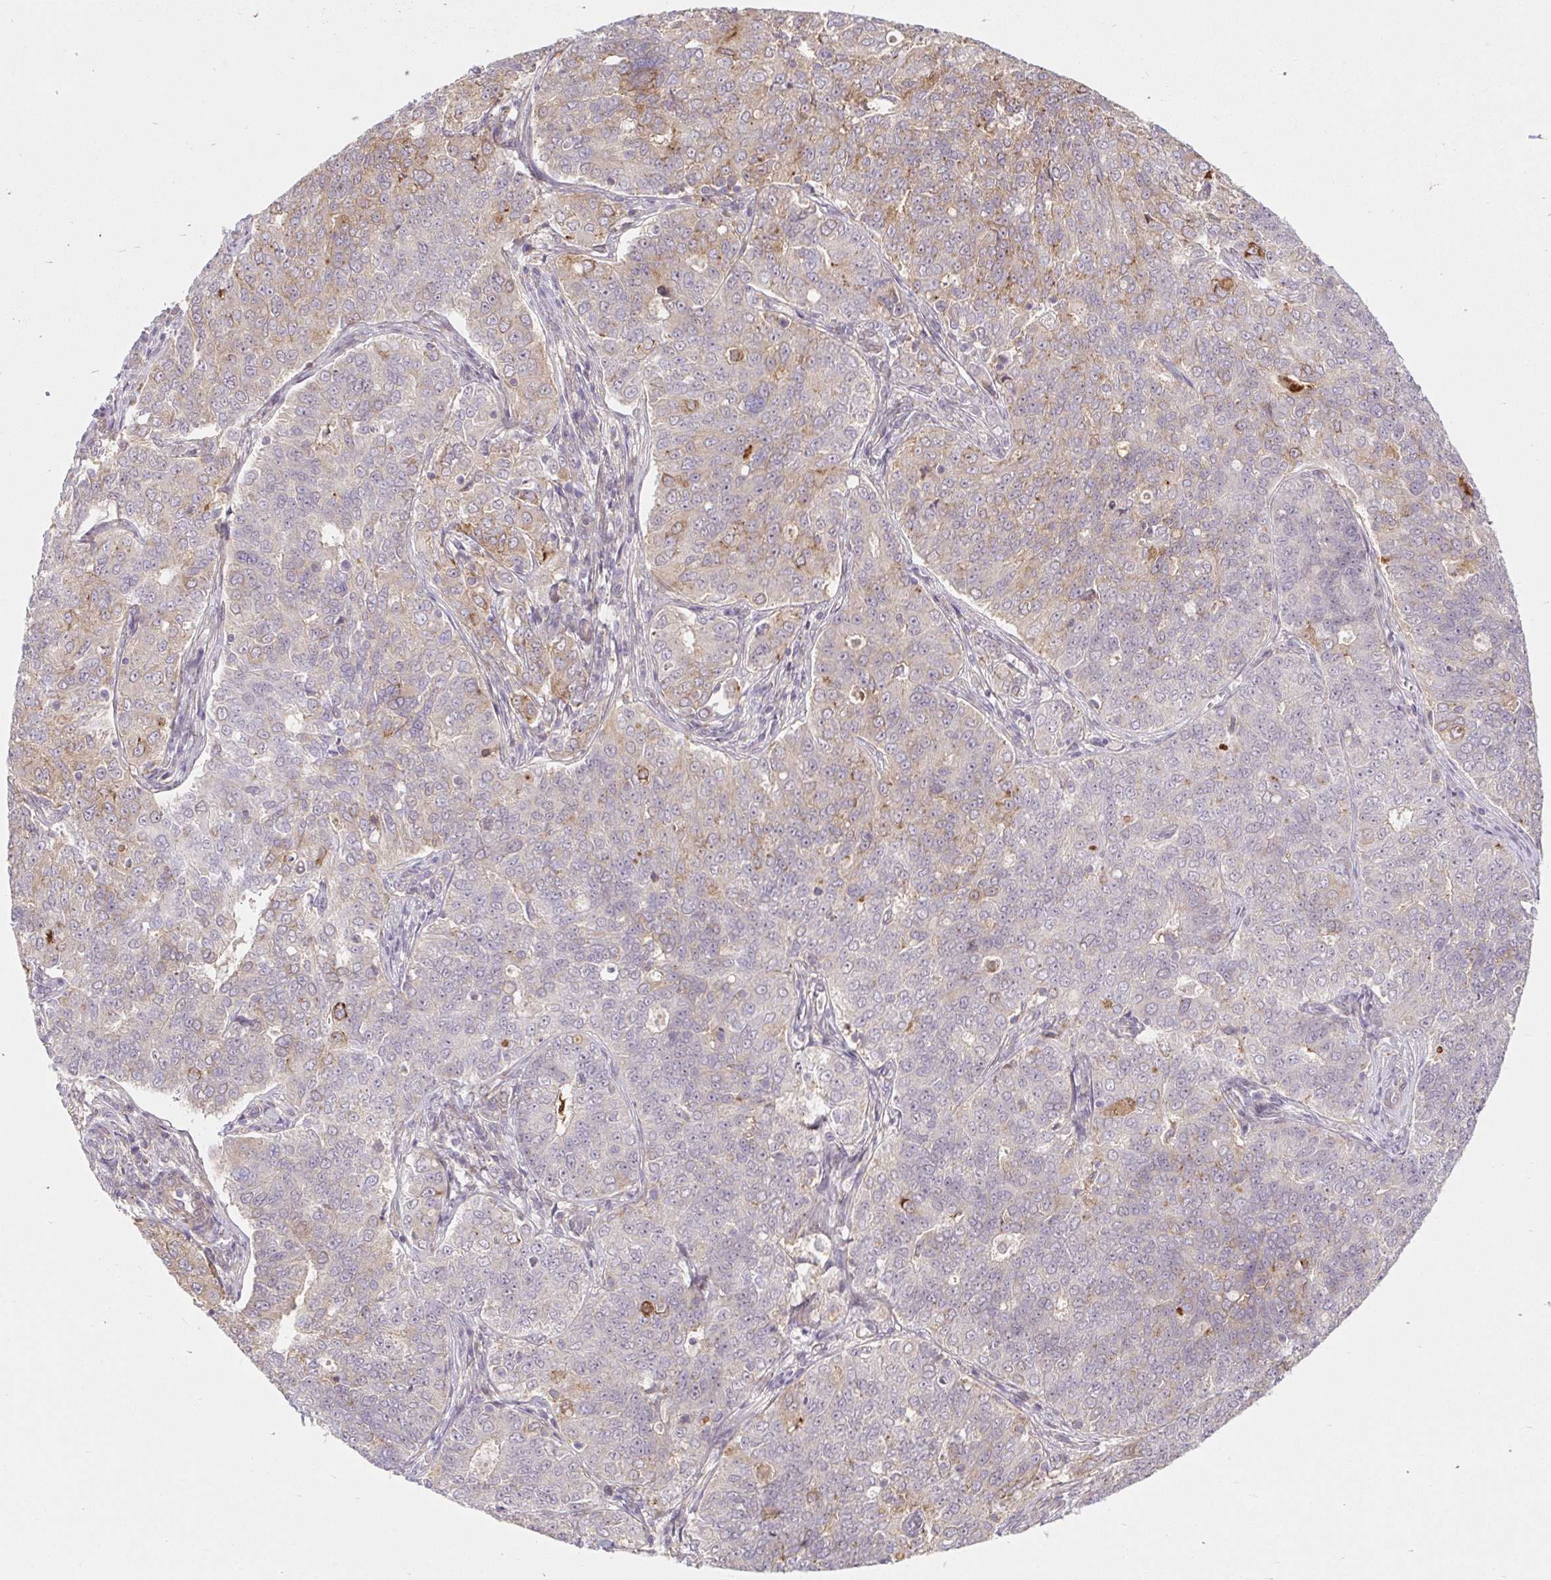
{"staining": {"intensity": "negative", "quantity": "none", "location": "none"}, "tissue": "endometrial cancer", "cell_type": "Tumor cells", "image_type": "cancer", "snomed": [{"axis": "morphology", "description": "Adenocarcinoma, NOS"}, {"axis": "topography", "description": "Endometrium"}], "caption": "Protein analysis of endometrial cancer (adenocarcinoma) displays no significant positivity in tumor cells.", "gene": "LYPD5", "patient": {"sex": "female", "age": 43}}